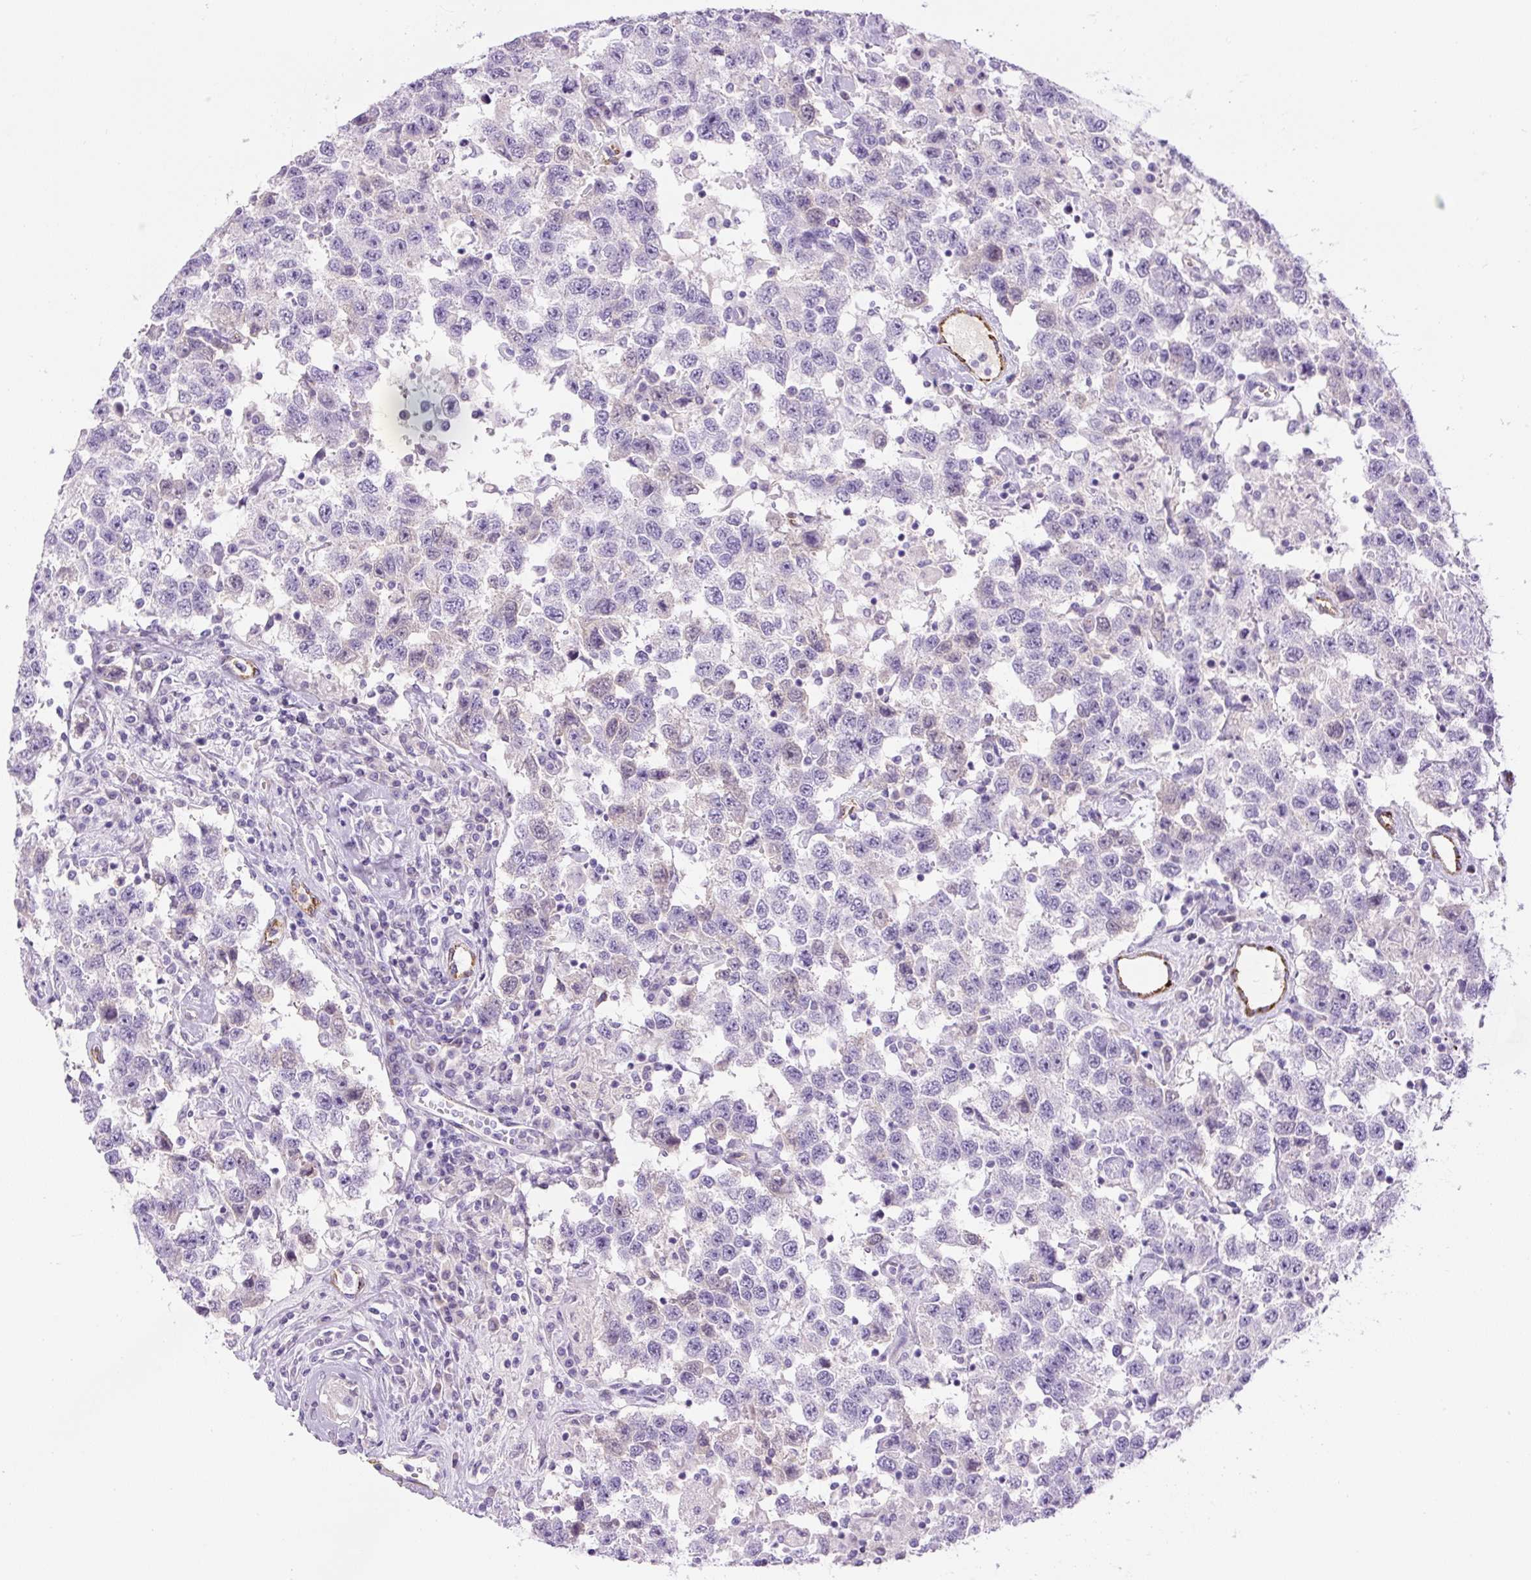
{"staining": {"intensity": "negative", "quantity": "none", "location": "none"}, "tissue": "testis cancer", "cell_type": "Tumor cells", "image_type": "cancer", "snomed": [{"axis": "morphology", "description": "Seminoma, NOS"}, {"axis": "topography", "description": "Testis"}], "caption": "A high-resolution micrograph shows immunohistochemistry (IHC) staining of testis cancer, which demonstrates no significant positivity in tumor cells.", "gene": "RSPO4", "patient": {"sex": "male", "age": 41}}